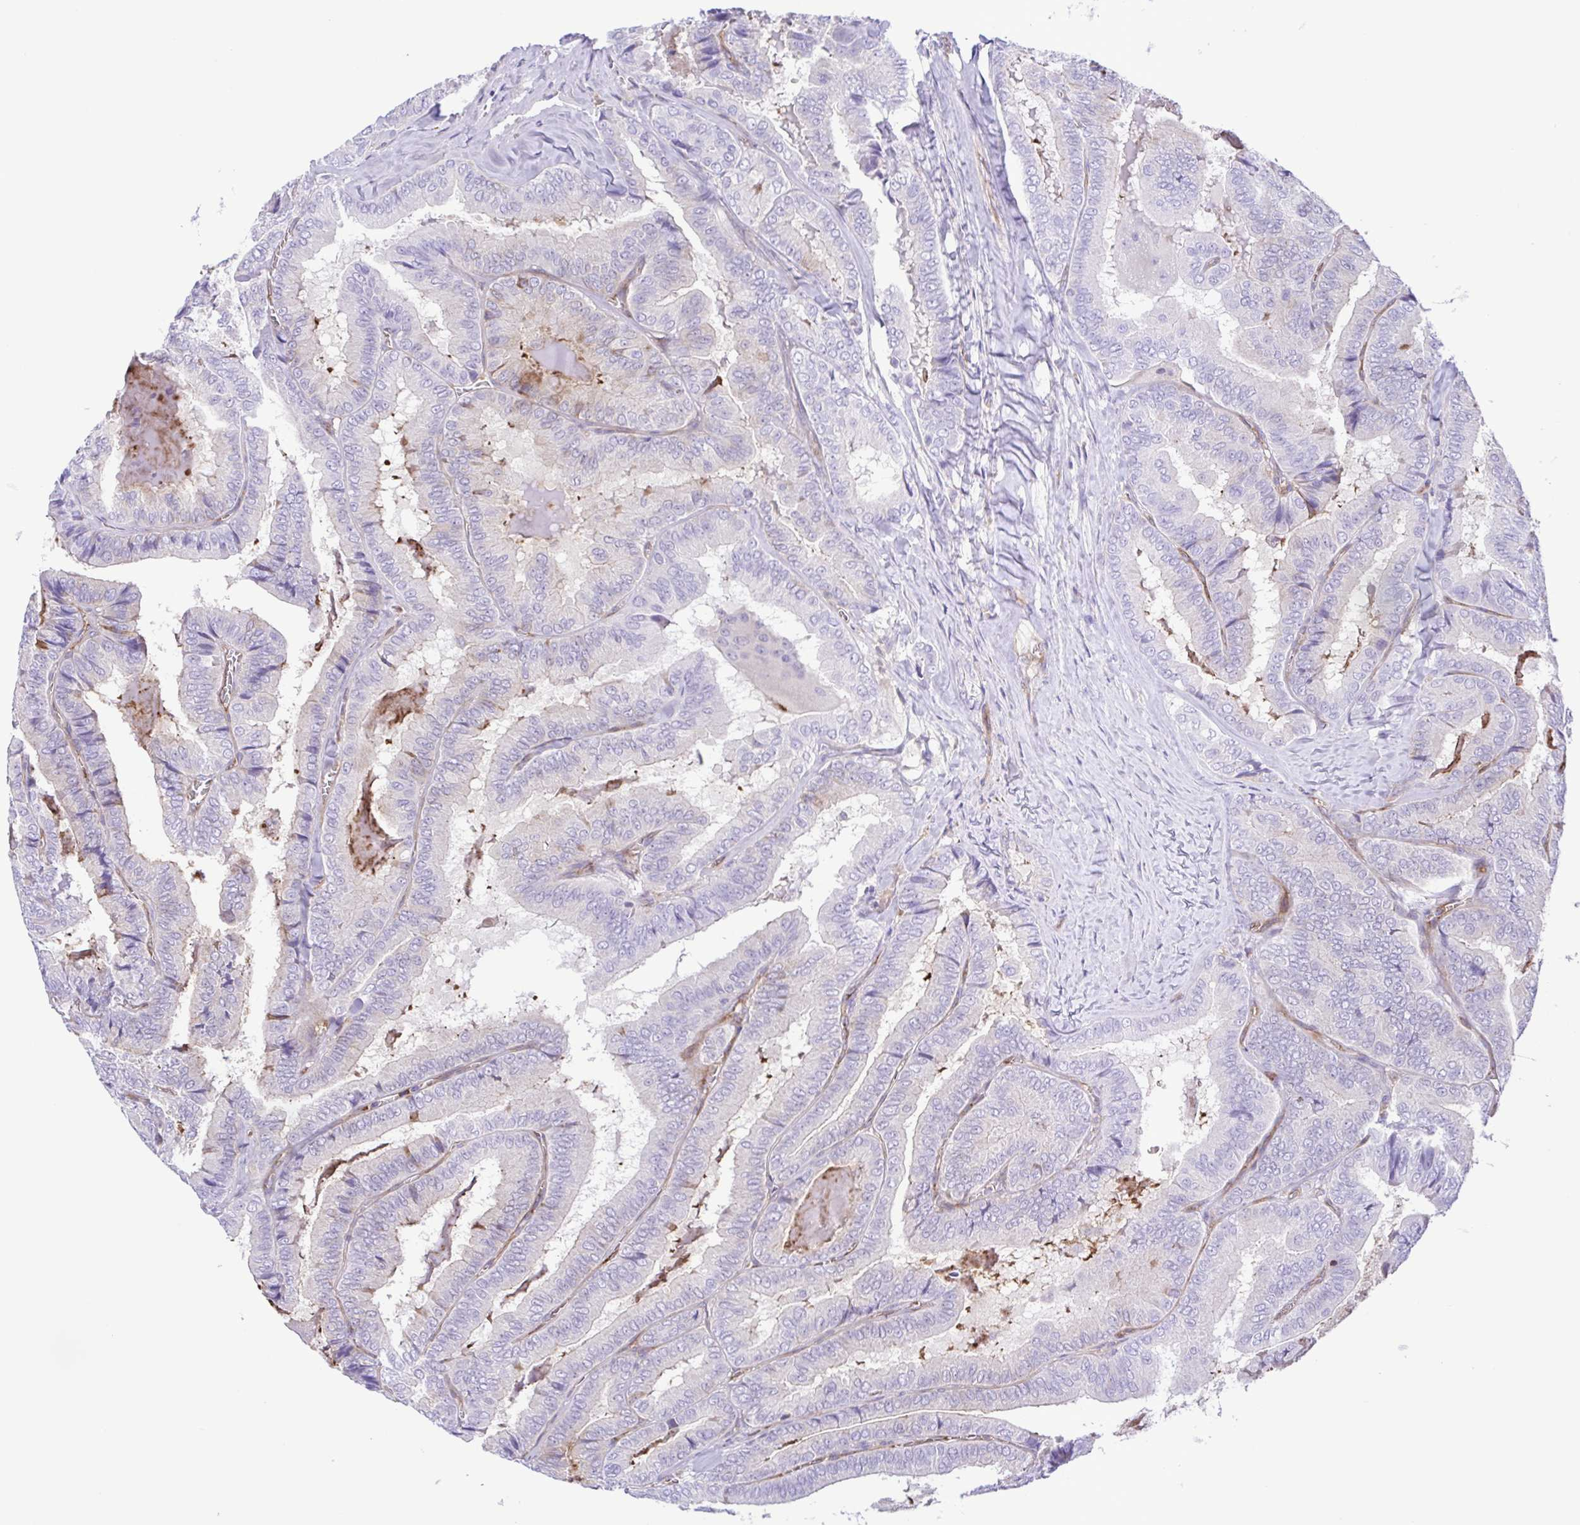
{"staining": {"intensity": "negative", "quantity": "none", "location": "none"}, "tissue": "thyroid cancer", "cell_type": "Tumor cells", "image_type": "cancer", "snomed": [{"axis": "morphology", "description": "Papillary adenocarcinoma, NOS"}, {"axis": "topography", "description": "Thyroid gland"}], "caption": "Immunohistochemistry (IHC) image of thyroid cancer (papillary adenocarcinoma) stained for a protein (brown), which reveals no expression in tumor cells.", "gene": "FLT1", "patient": {"sex": "female", "age": 75}}